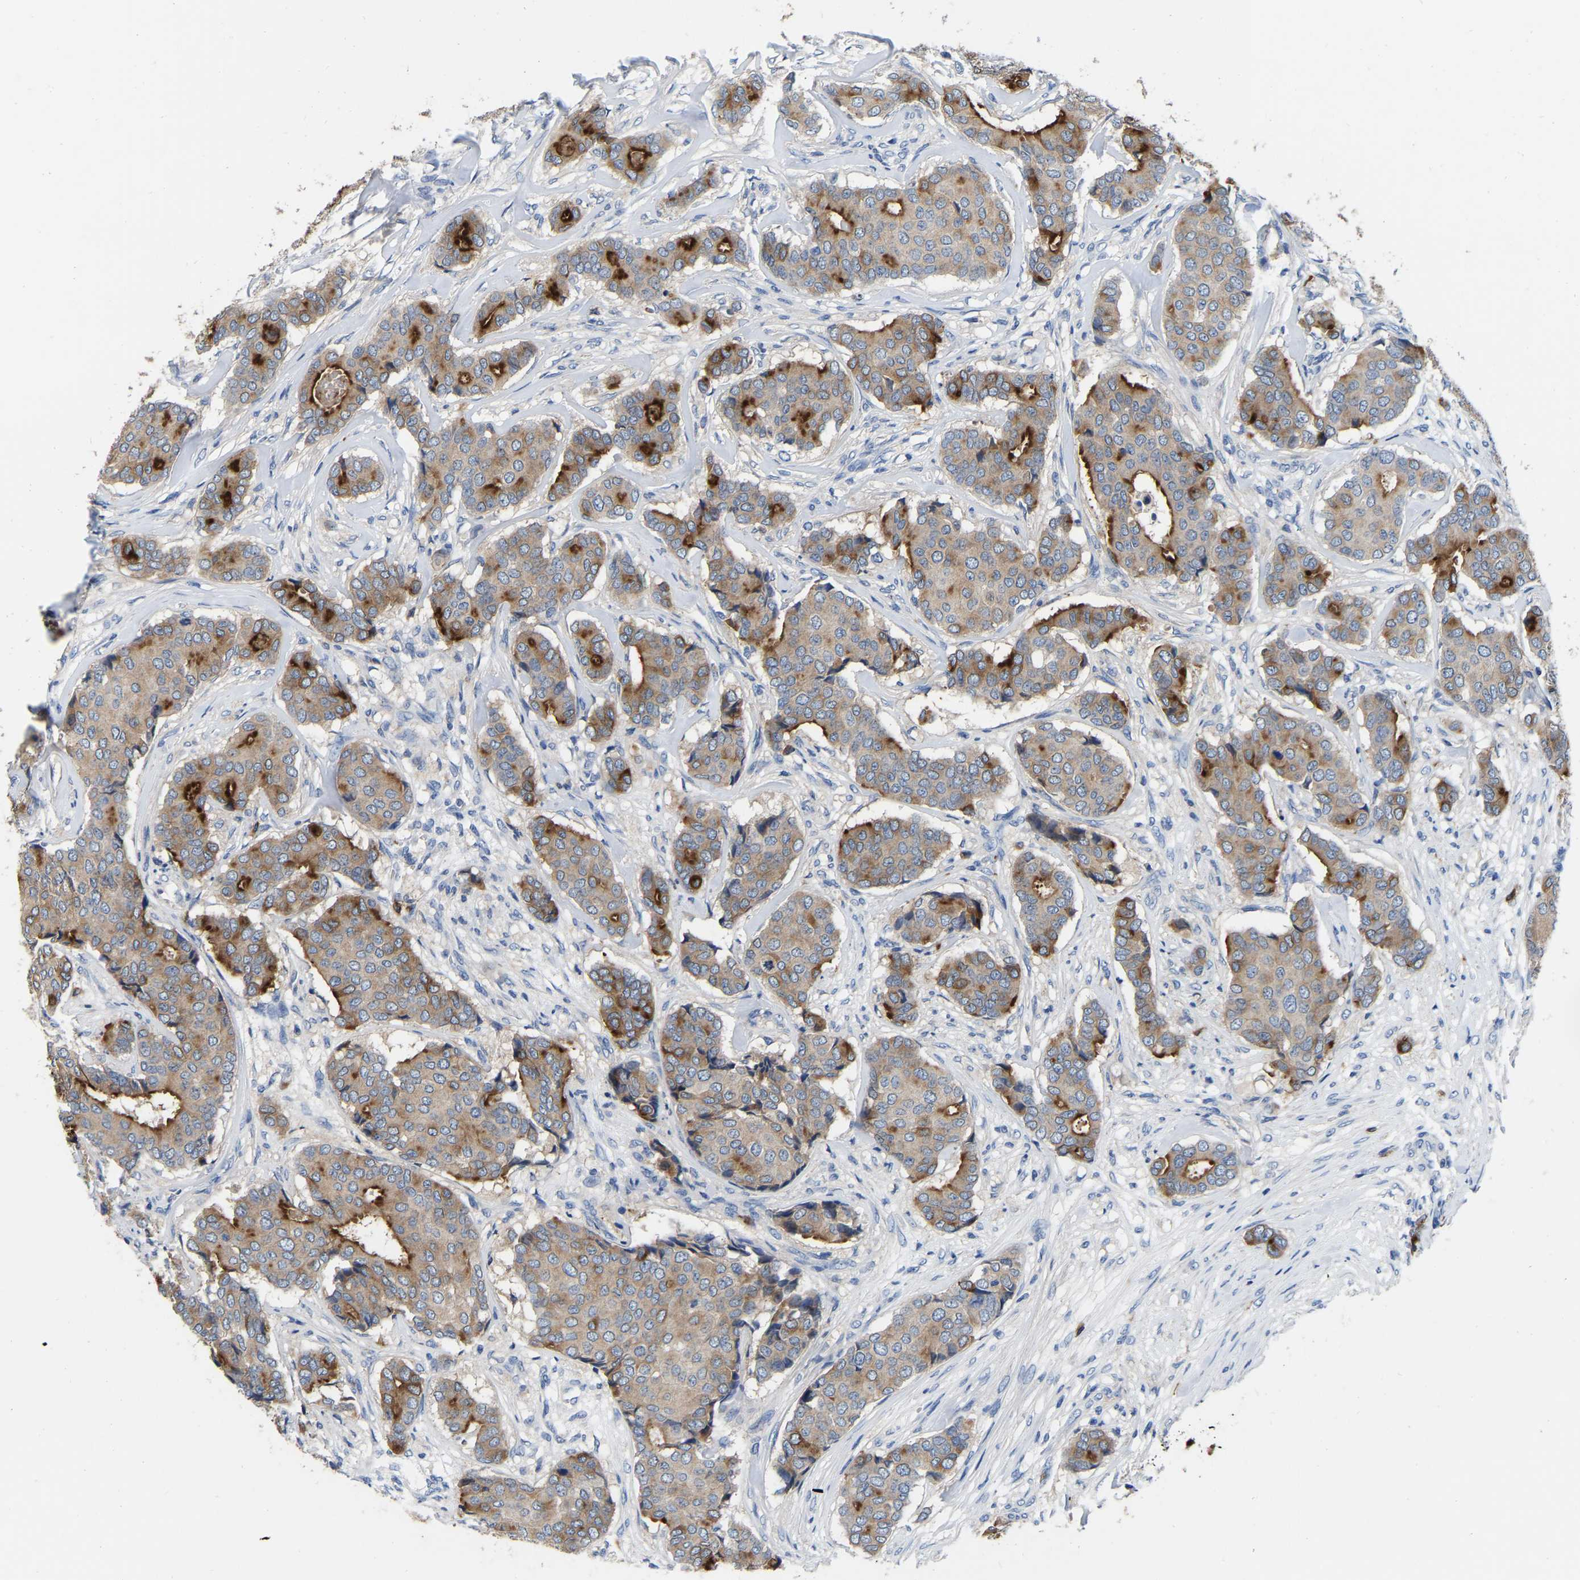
{"staining": {"intensity": "moderate", "quantity": ">75%", "location": "cytoplasmic/membranous"}, "tissue": "breast cancer", "cell_type": "Tumor cells", "image_type": "cancer", "snomed": [{"axis": "morphology", "description": "Duct carcinoma"}, {"axis": "topography", "description": "Breast"}], "caption": "High-magnification brightfield microscopy of intraductal carcinoma (breast) stained with DAB (3,3'-diaminobenzidine) (brown) and counterstained with hematoxylin (blue). tumor cells exhibit moderate cytoplasmic/membranous positivity is identified in about>75% of cells. (DAB = brown stain, brightfield microscopy at high magnification).", "gene": "RAB27B", "patient": {"sex": "female", "age": 75}}